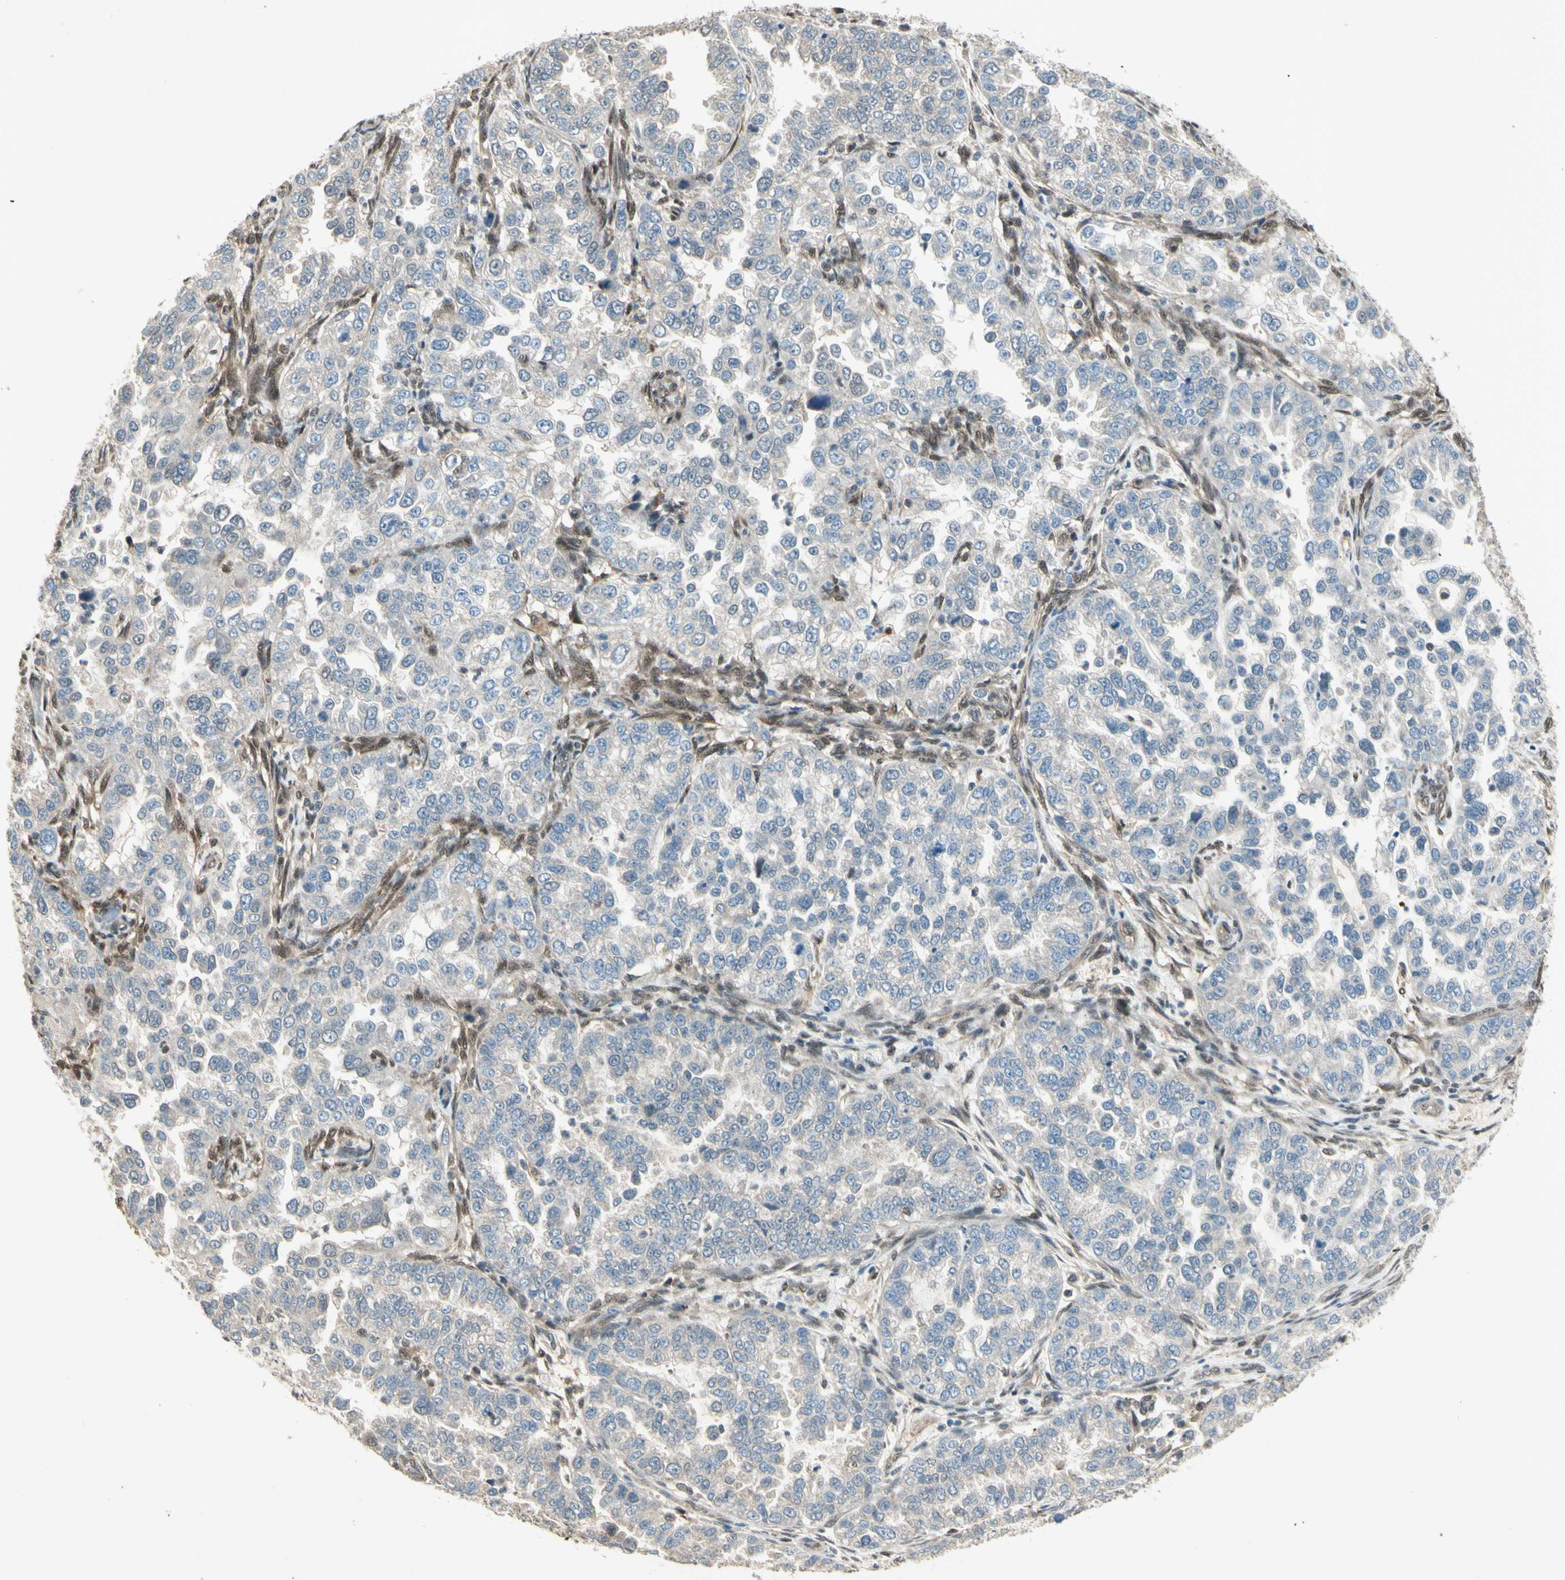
{"staining": {"intensity": "negative", "quantity": "none", "location": "none"}, "tissue": "endometrial cancer", "cell_type": "Tumor cells", "image_type": "cancer", "snomed": [{"axis": "morphology", "description": "Adenocarcinoma, NOS"}, {"axis": "topography", "description": "Endometrium"}], "caption": "Tumor cells are negative for protein expression in human endometrial cancer.", "gene": "PSMD5", "patient": {"sex": "female", "age": 85}}